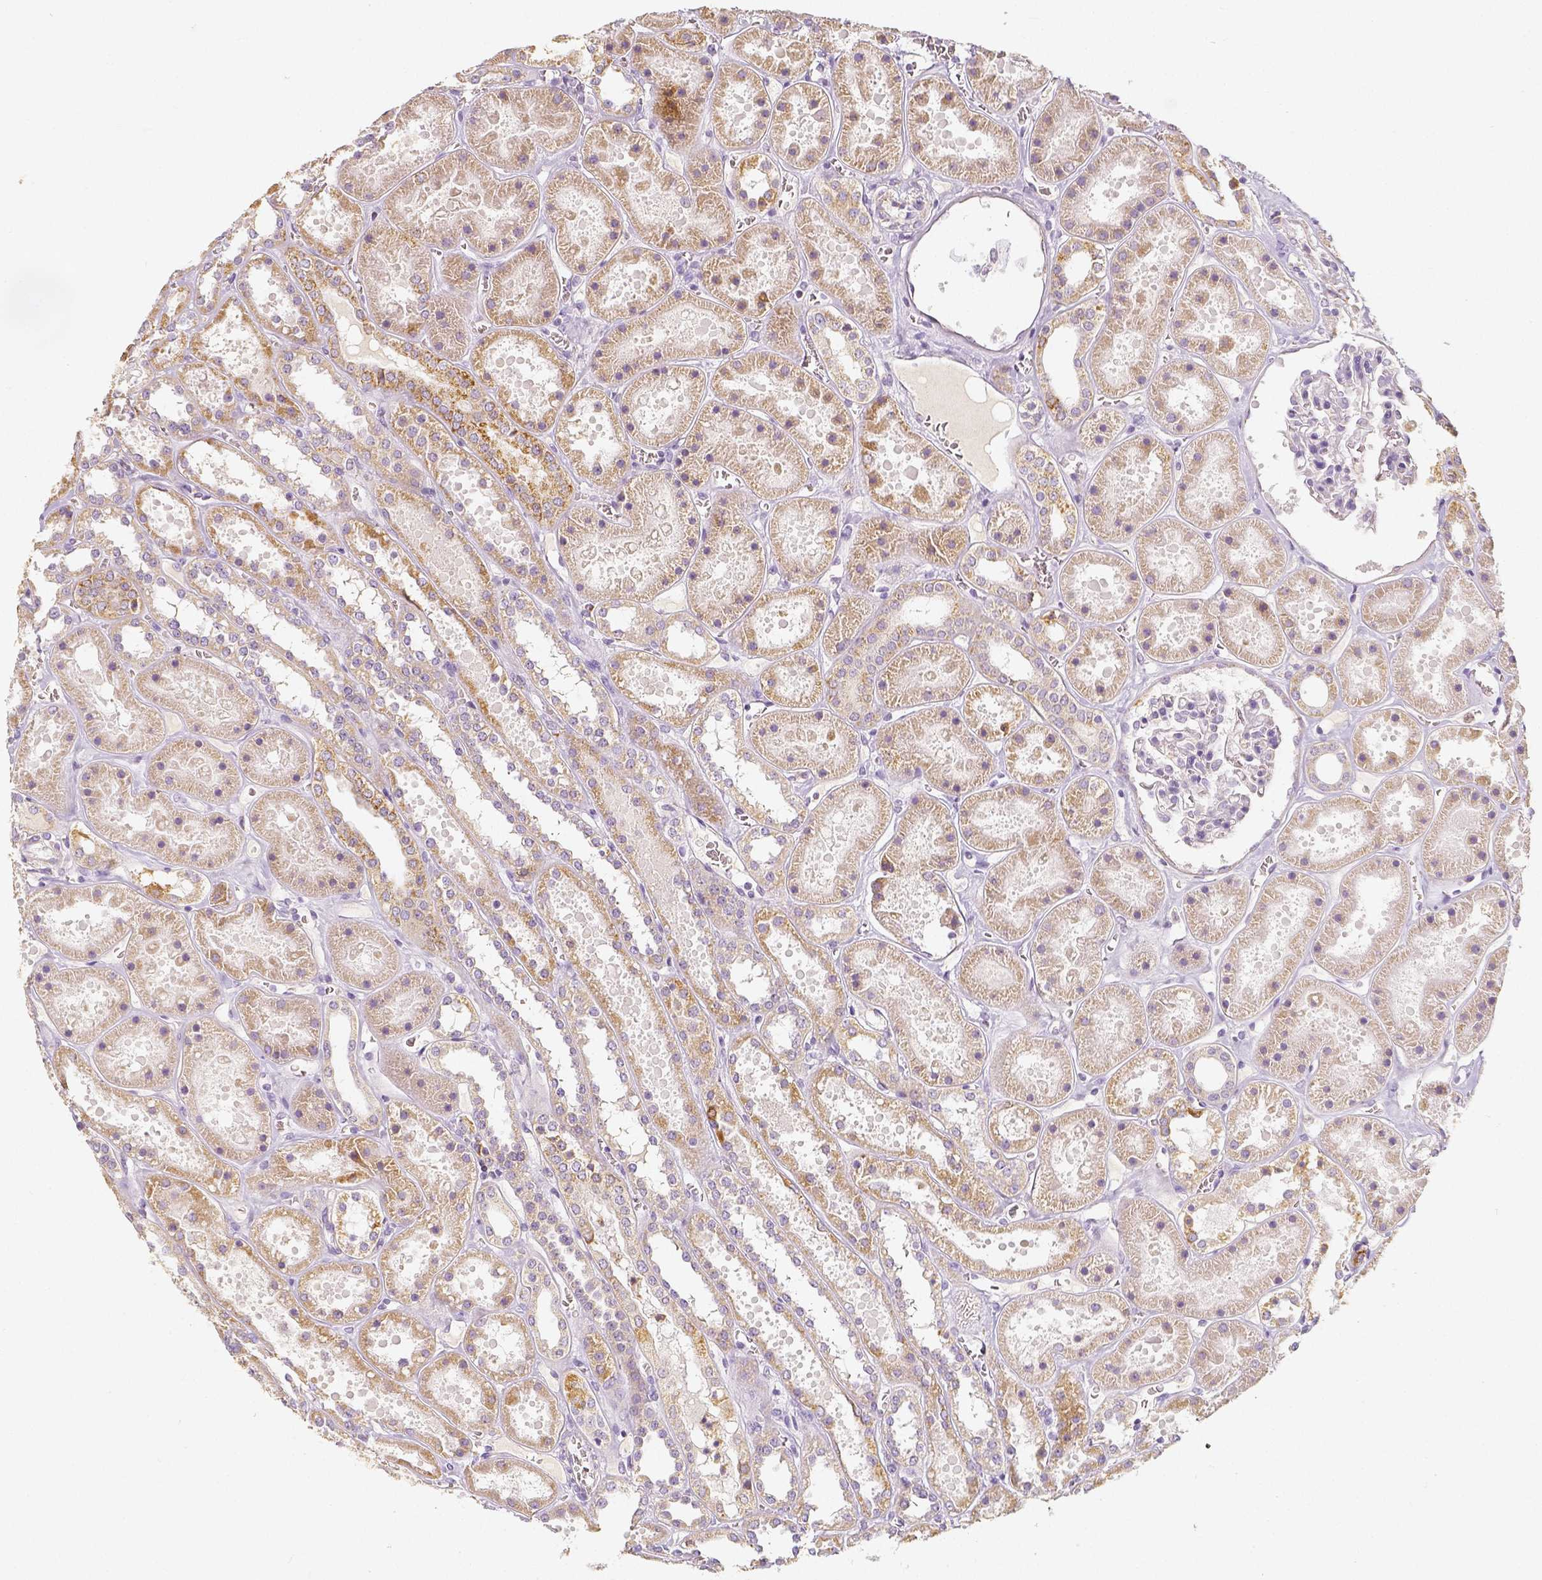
{"staining": {"intensity": "moderate", "quantity": "<25%", "location": "cytoplasmic/membranous"}, "tissue": "kidney", "cell_type": "Cells in glomeruli", "image_type": "normal", "snomed": [{"axis": "morphology", "description": "Normal tissue, NOS"}, {"axis": "topography", "description": "Kidney"}], "caption": "The micrograph reveals immunohistochemical staining of benign kidney. There is moderate cytoplasmic/membranous staining is seen in about <25% of cells in glomeruli. The staining is performed using DAB (3,3'-diaminobenzidine) brown chromogen to label protein expression. The nuclei are counter-stained blue using hematoxylin.", "gene": "PGAM5", "patient": {"sex": "female", "age": 41}}